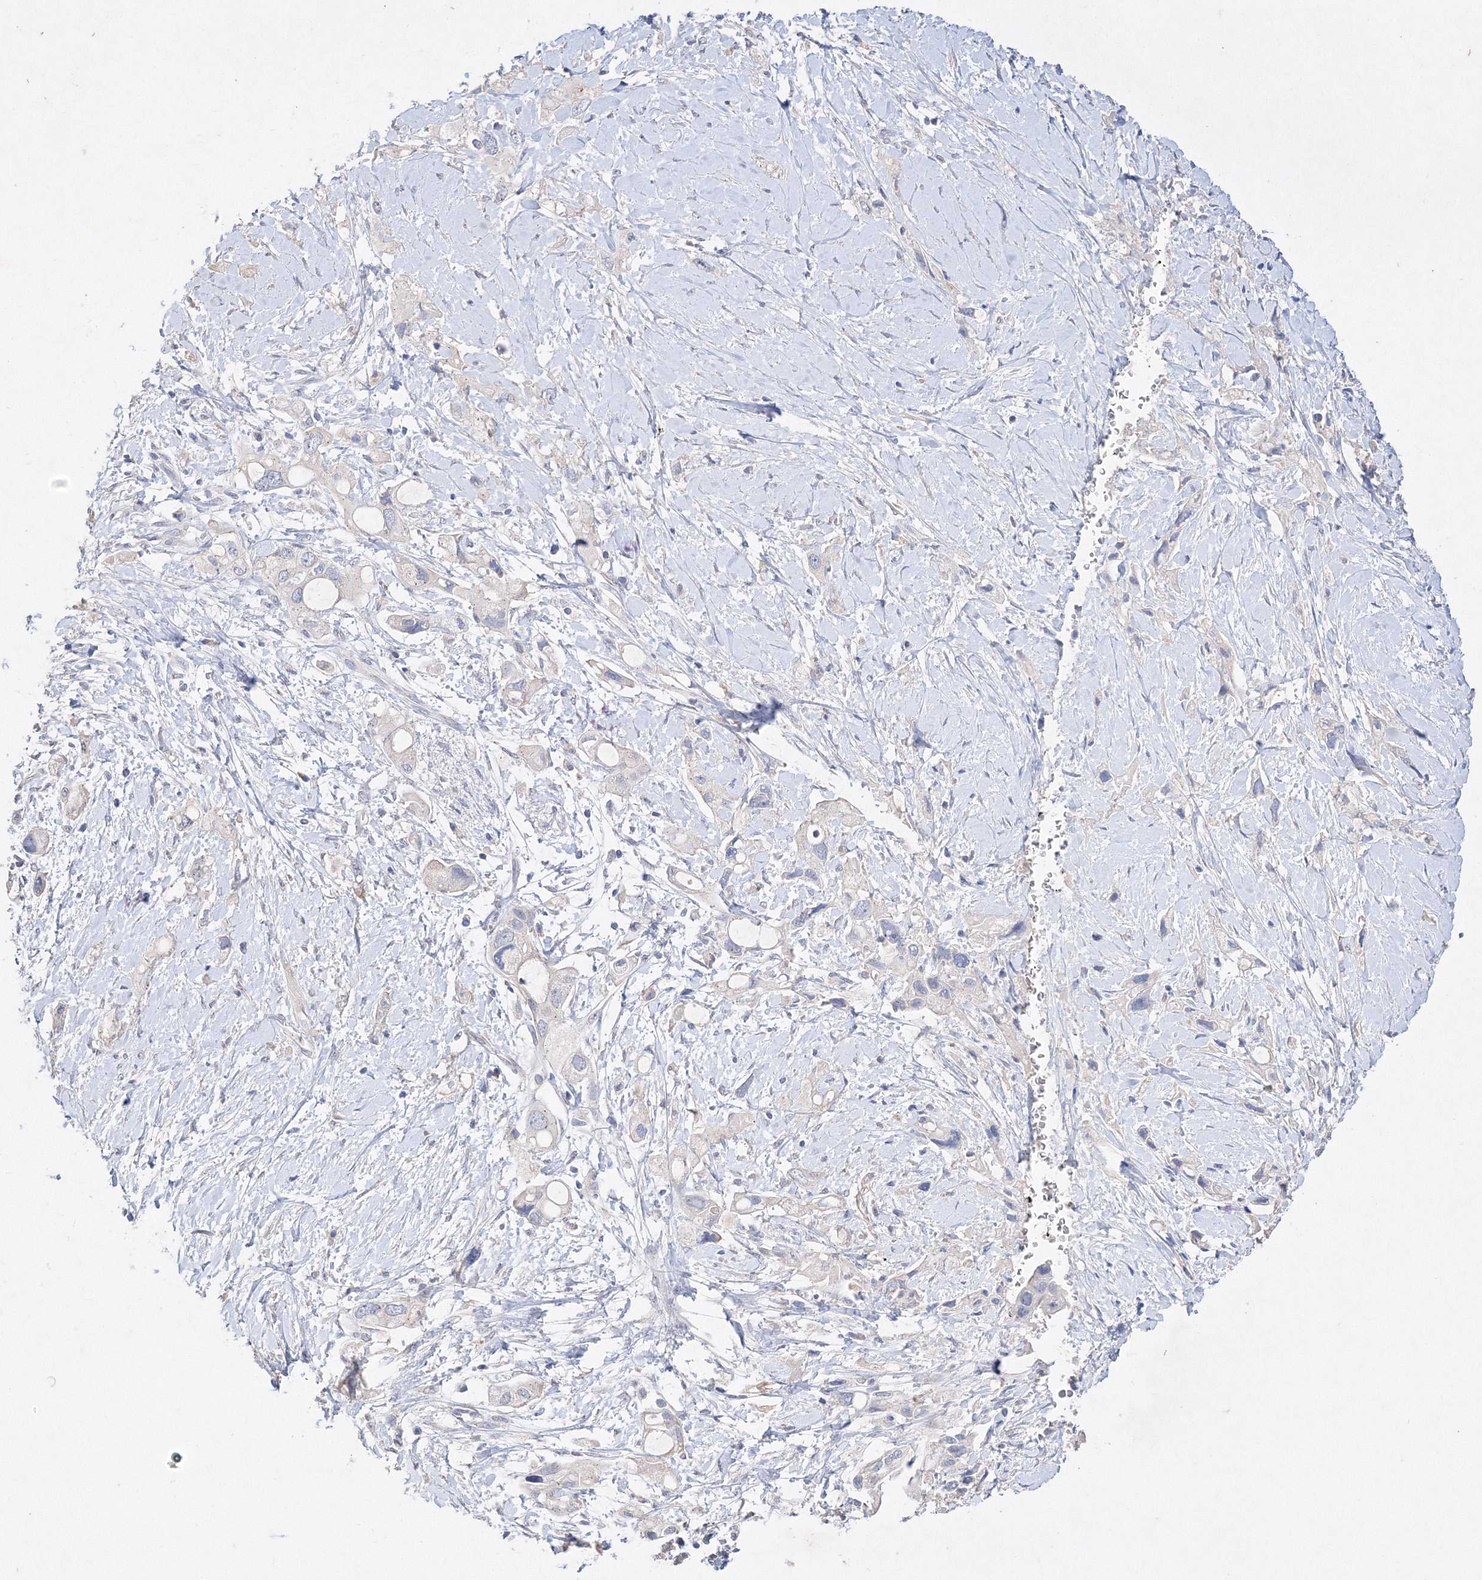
{"staining": {"intensity": "negative", "quantity": "none", "location": "none"}, "tissue": "pancreatic cancer", "cell_type": "Tumor cells", "image_type": "cancer", "snomed": [{"axis": "morphology", "description": "Adenocarcinoma, NOS"}, {"axis": "topography", "description": "Pancreas"}], "caption": "This is an IHC micrograph of pancreatic cancer. There is no staining in tumor cells.", "gene": "GLS", "patient": {"sex": "female", "age": 56}}